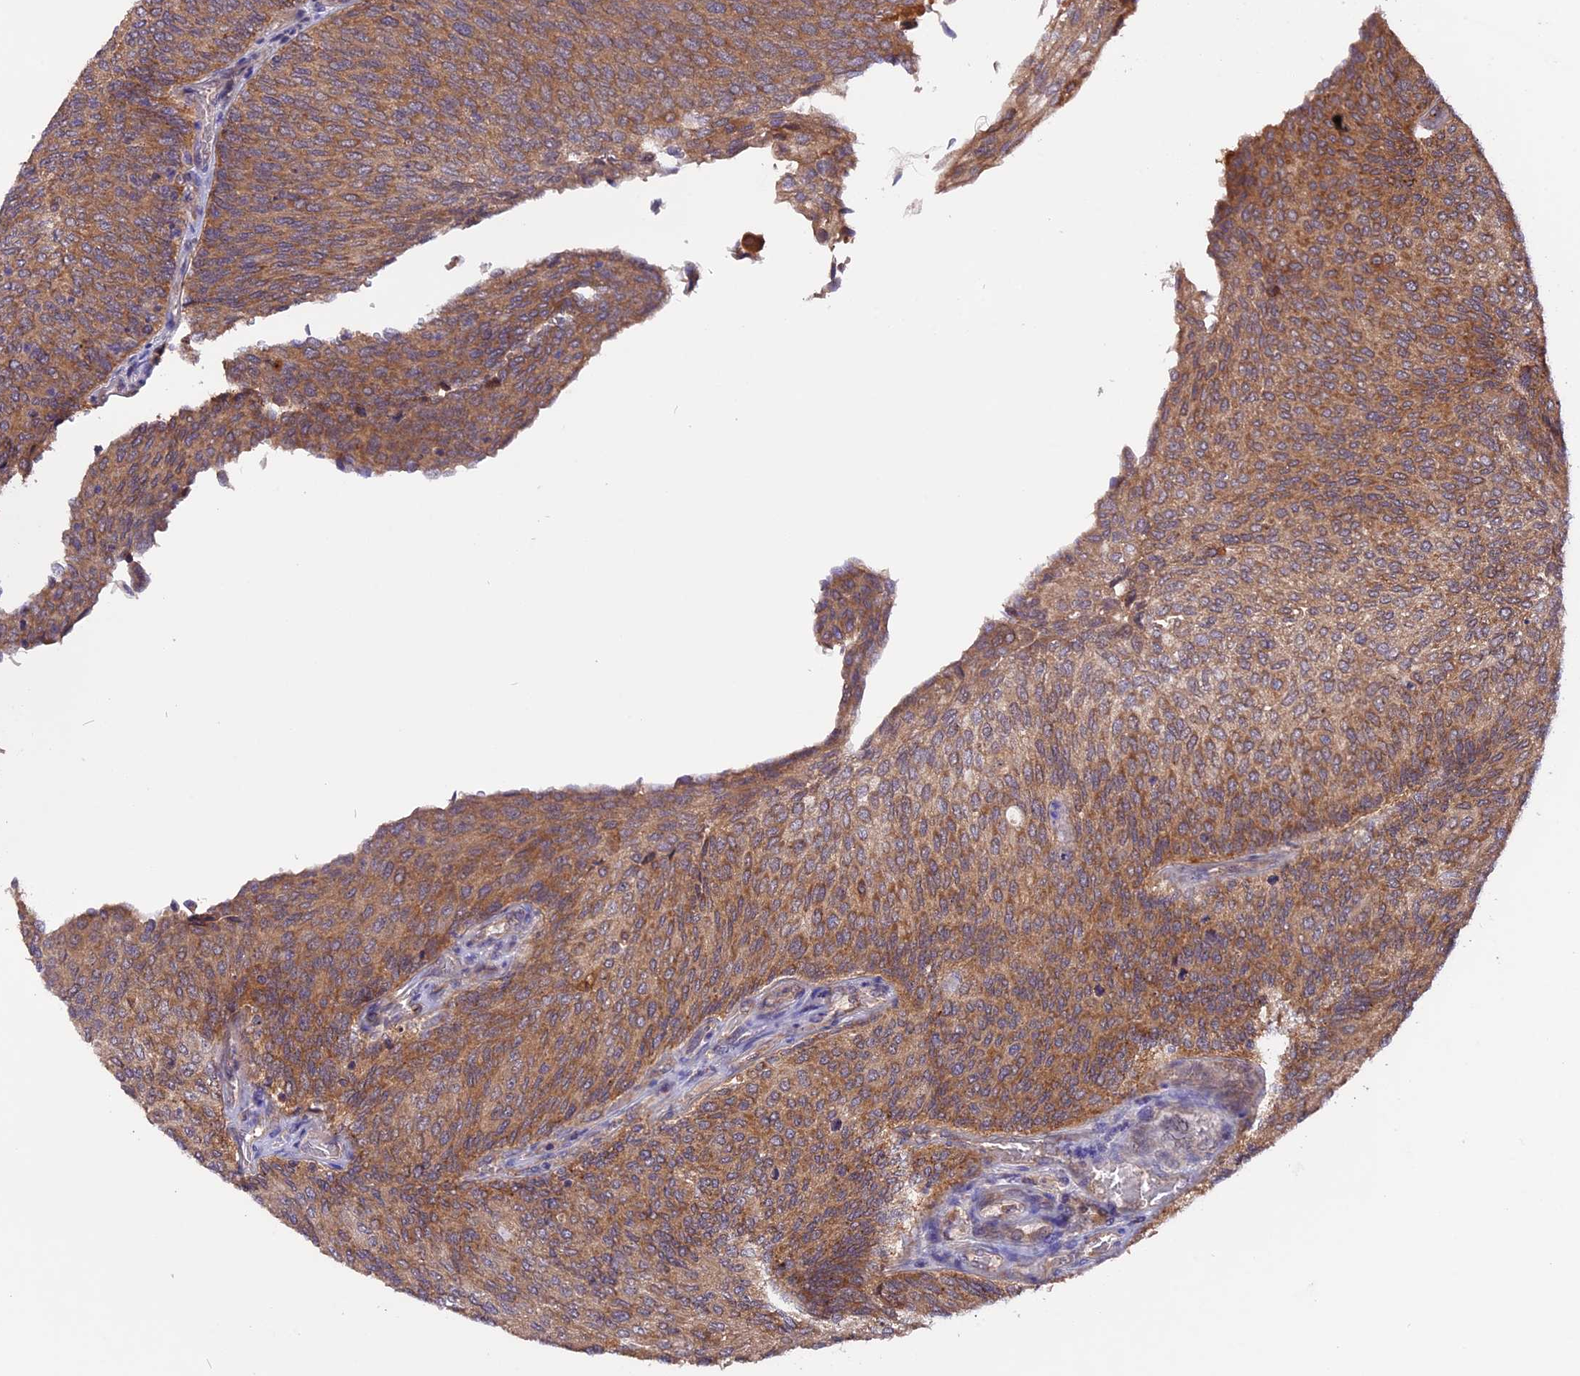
{"staining": {"intensity": "moderate", "quantity": ">75%", "location": "cytoplasmic/membranous"}, "tissue": "urothelial cancer", "cell_type": "Tumor cells", "image_type": "cancer", "snomed": [{"axis": "morphology", "description": "Urothelial carcinoma, Low grade"}, {"axis": "topography", "description": "Urinary bladder"}], "caption": "Low-grade urothelial carcinoma stained for a protein (brown) exhibits moderate cytoplasmic/membranous positive positivity in approximately >75% of tumor cells.", "gene": "MARK4", "patient": {"sex": "female", "age": 79}}